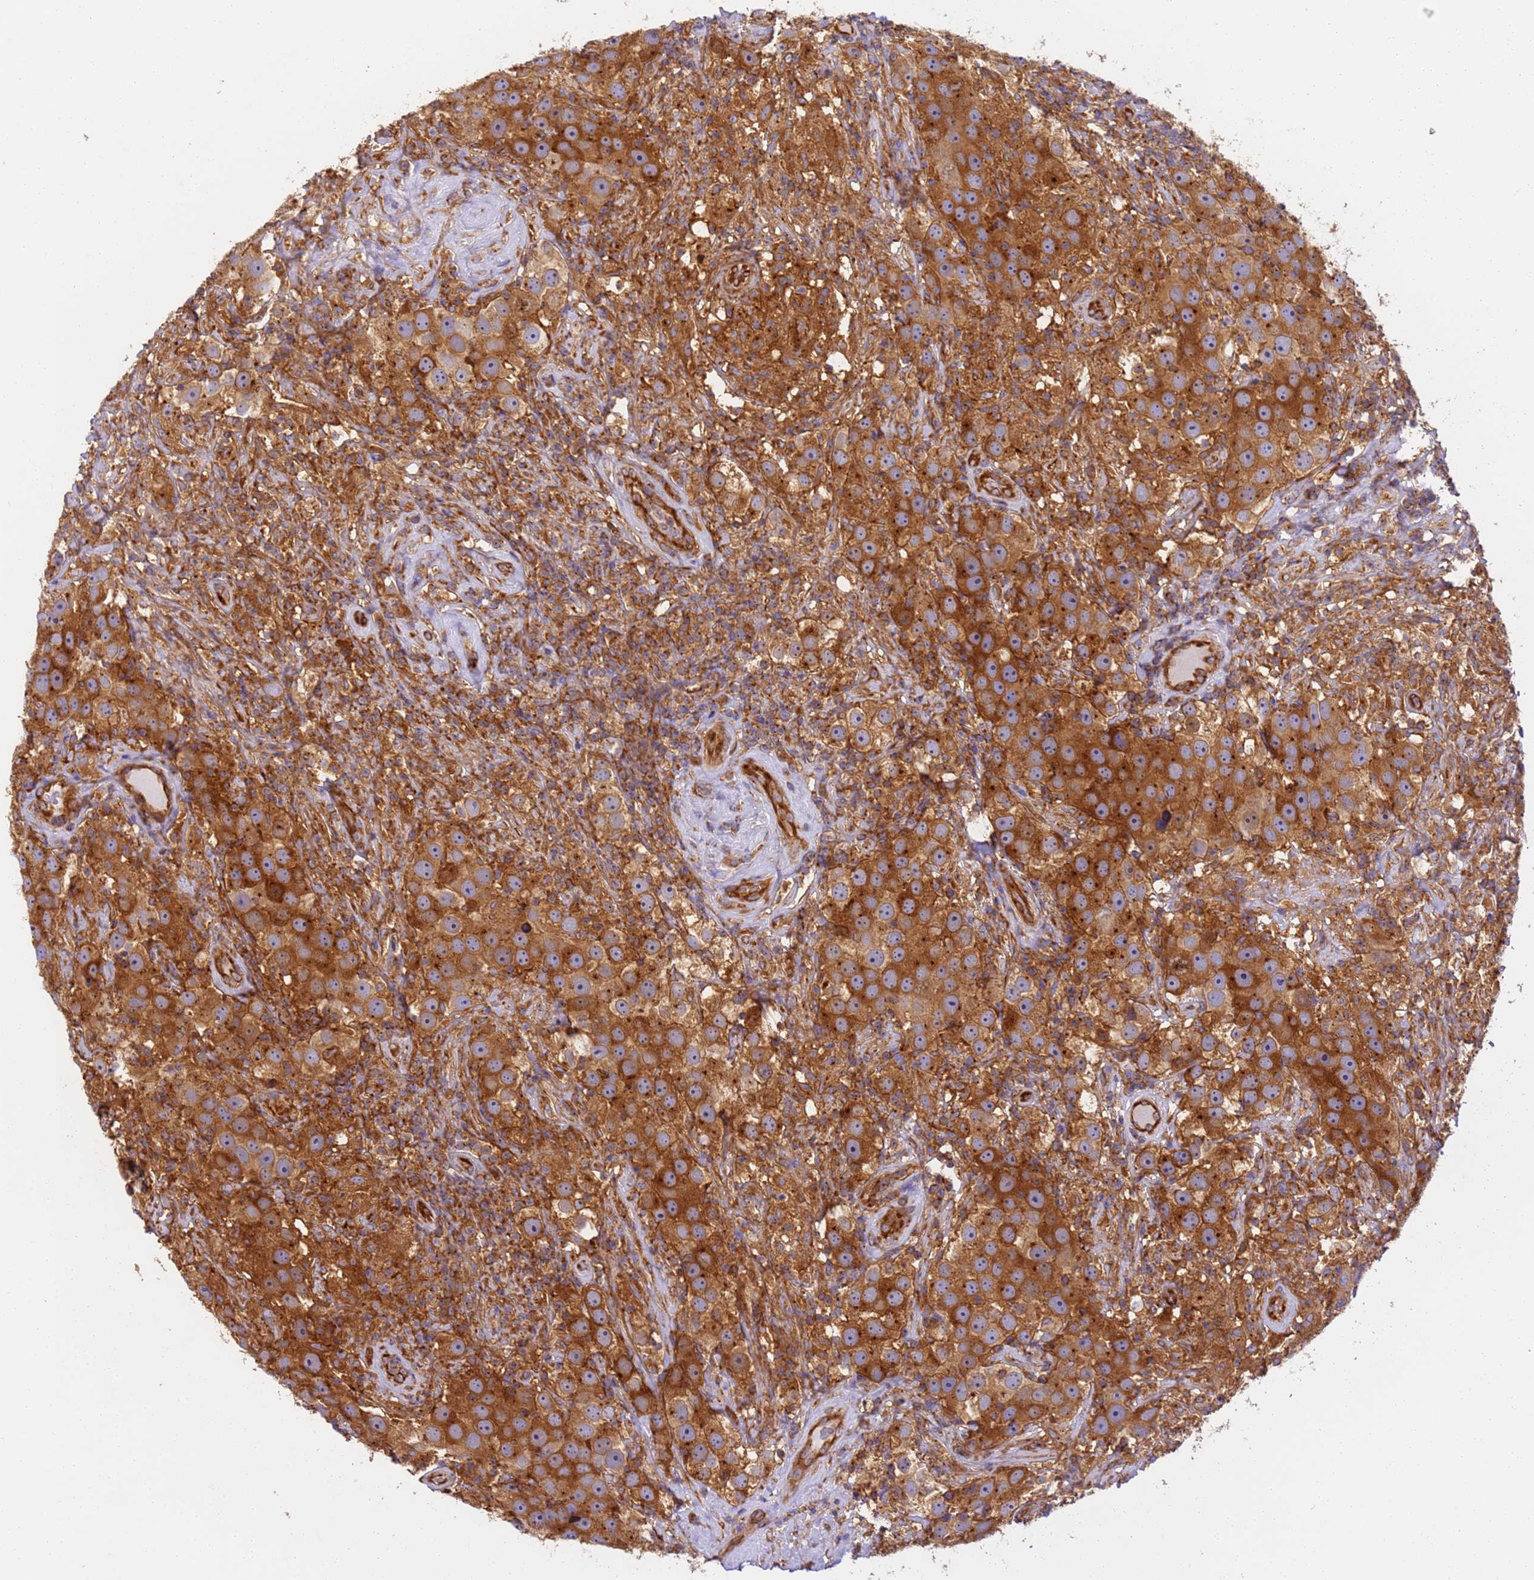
{"staining": {"intensity": "strong", "quantity": ">75%", "location": "cytoplasmic/membranous"}, "tissue": "testis cancer", "cell_type": "Tumor cells", "image_type": "cancer", "snomed": [{"axis": "morphology", "description": "Seminoma, NOS"}, {"axis": "topography", "description": "Testis"}], "caption": "Immunohistochemical staining of human testis seminoma shows high levels of strong cytoplasmic/membranous positivity in approximately >75% of tumor cells.", "gene": "DYNC1I2", "patient": {"sex": "male", "age": 49}}